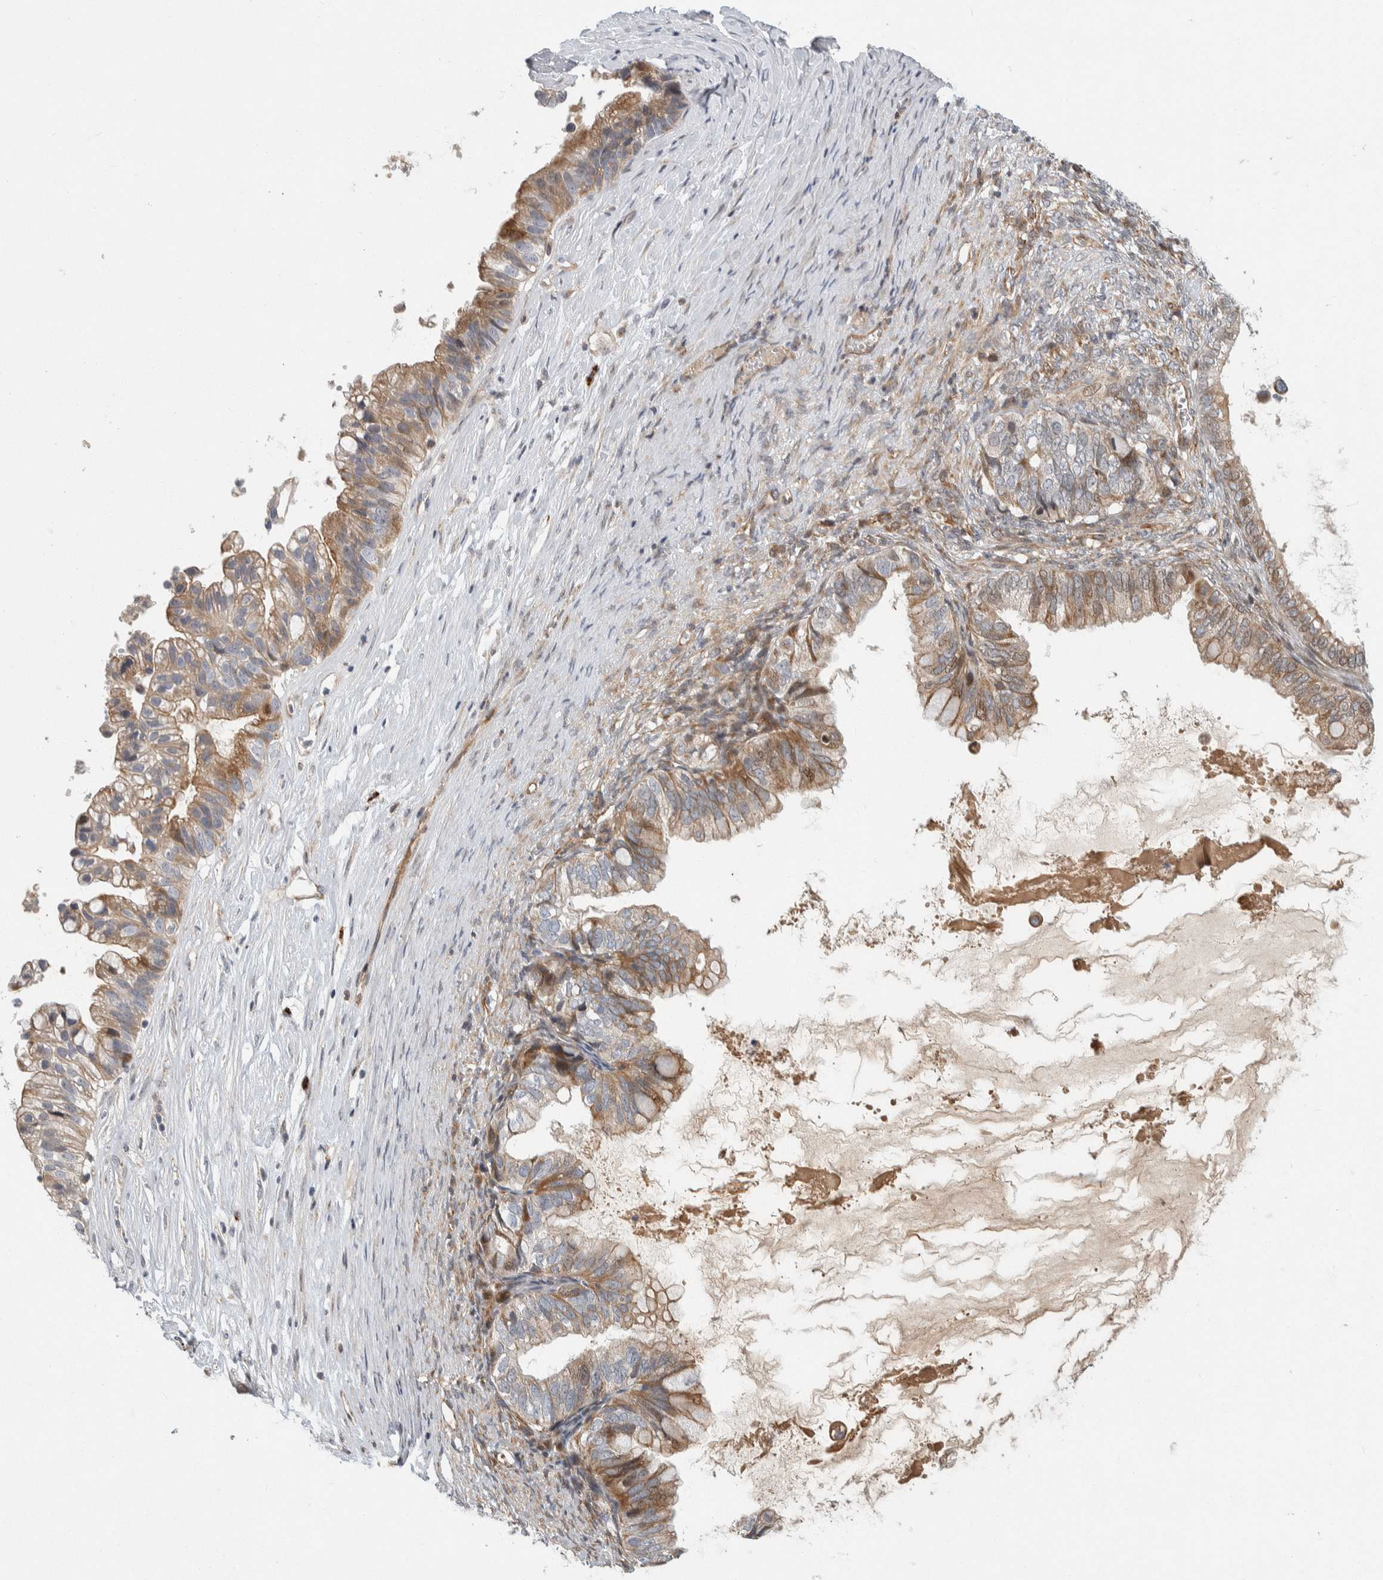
{"staining": {"intensity": "moderate", "quantity": ">75%", "location": "cytoplasmic/membranous"}, "tissue": "ovarian cancer", "cell_type": "Tumor cells", "image_type": "cancer", "snomed": [{"axis": "morphology", "description": "Cystadenocarcinoma, mucinous, NOS"}, {"axis": "topography", "description": "Ovary"}], "caption": "Tumor cells show medium levels of moderate cytoplasmic/membranous expression in approximately >75% of cells in ovarian cancer (mucinous cystadenocarcinoma).", "gene": "AFP", "patient": {"sex": "female", "age": 80}}